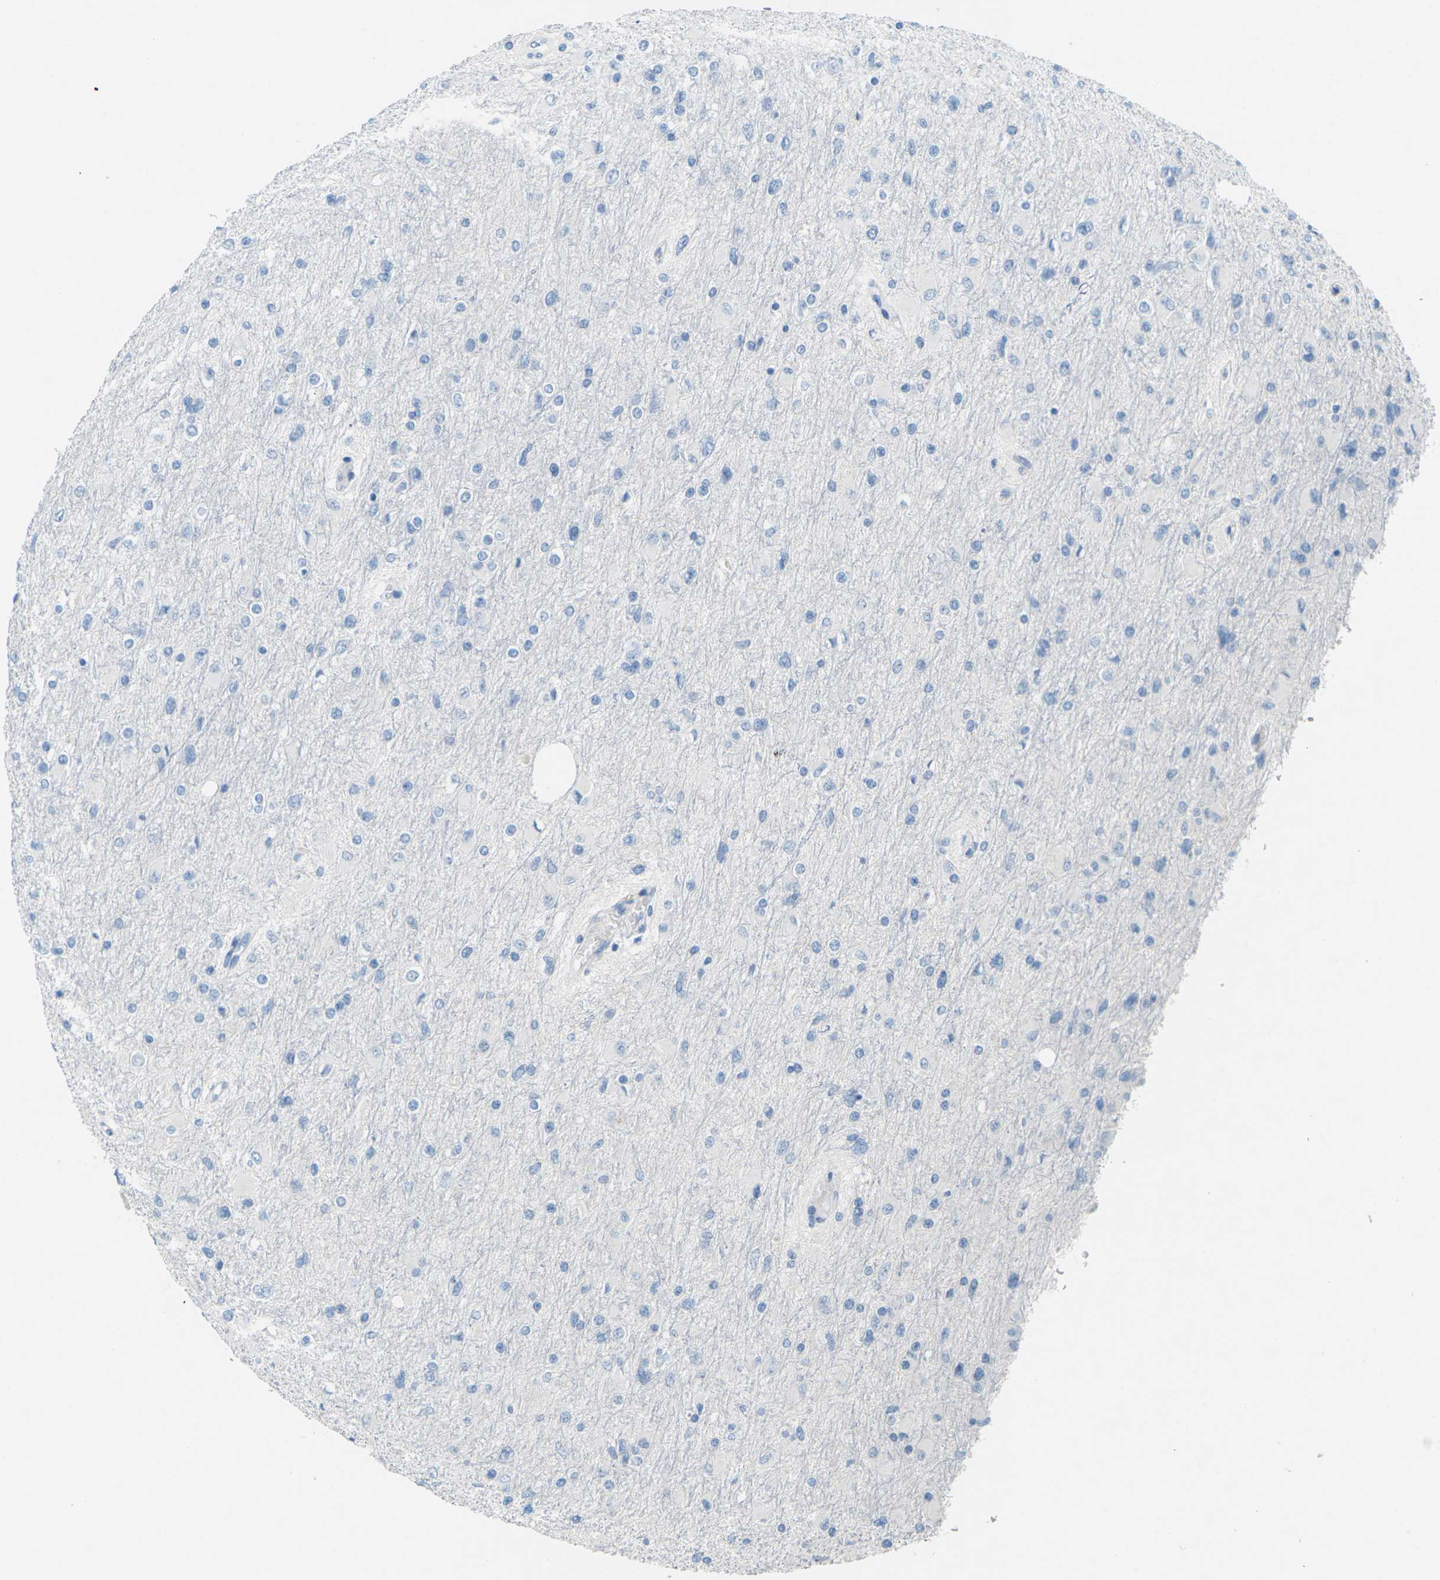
{"staining": {"intensity": "negative", "quantity": "none", "location": "none"}, "tissue": "glioma", "cell_type": "Tumor cells", "image_type": "cancer", "snomed": [{"axis": "morphology", "description": "Glioma, malignant, High grade"}, {"axis": "topography", "description": "Cerebral cortex"}], "caption": "There is no significant expression in tumor cells of glioma.", "gene": "CDH16", "patient": {"sex": "female", "age": 36}}